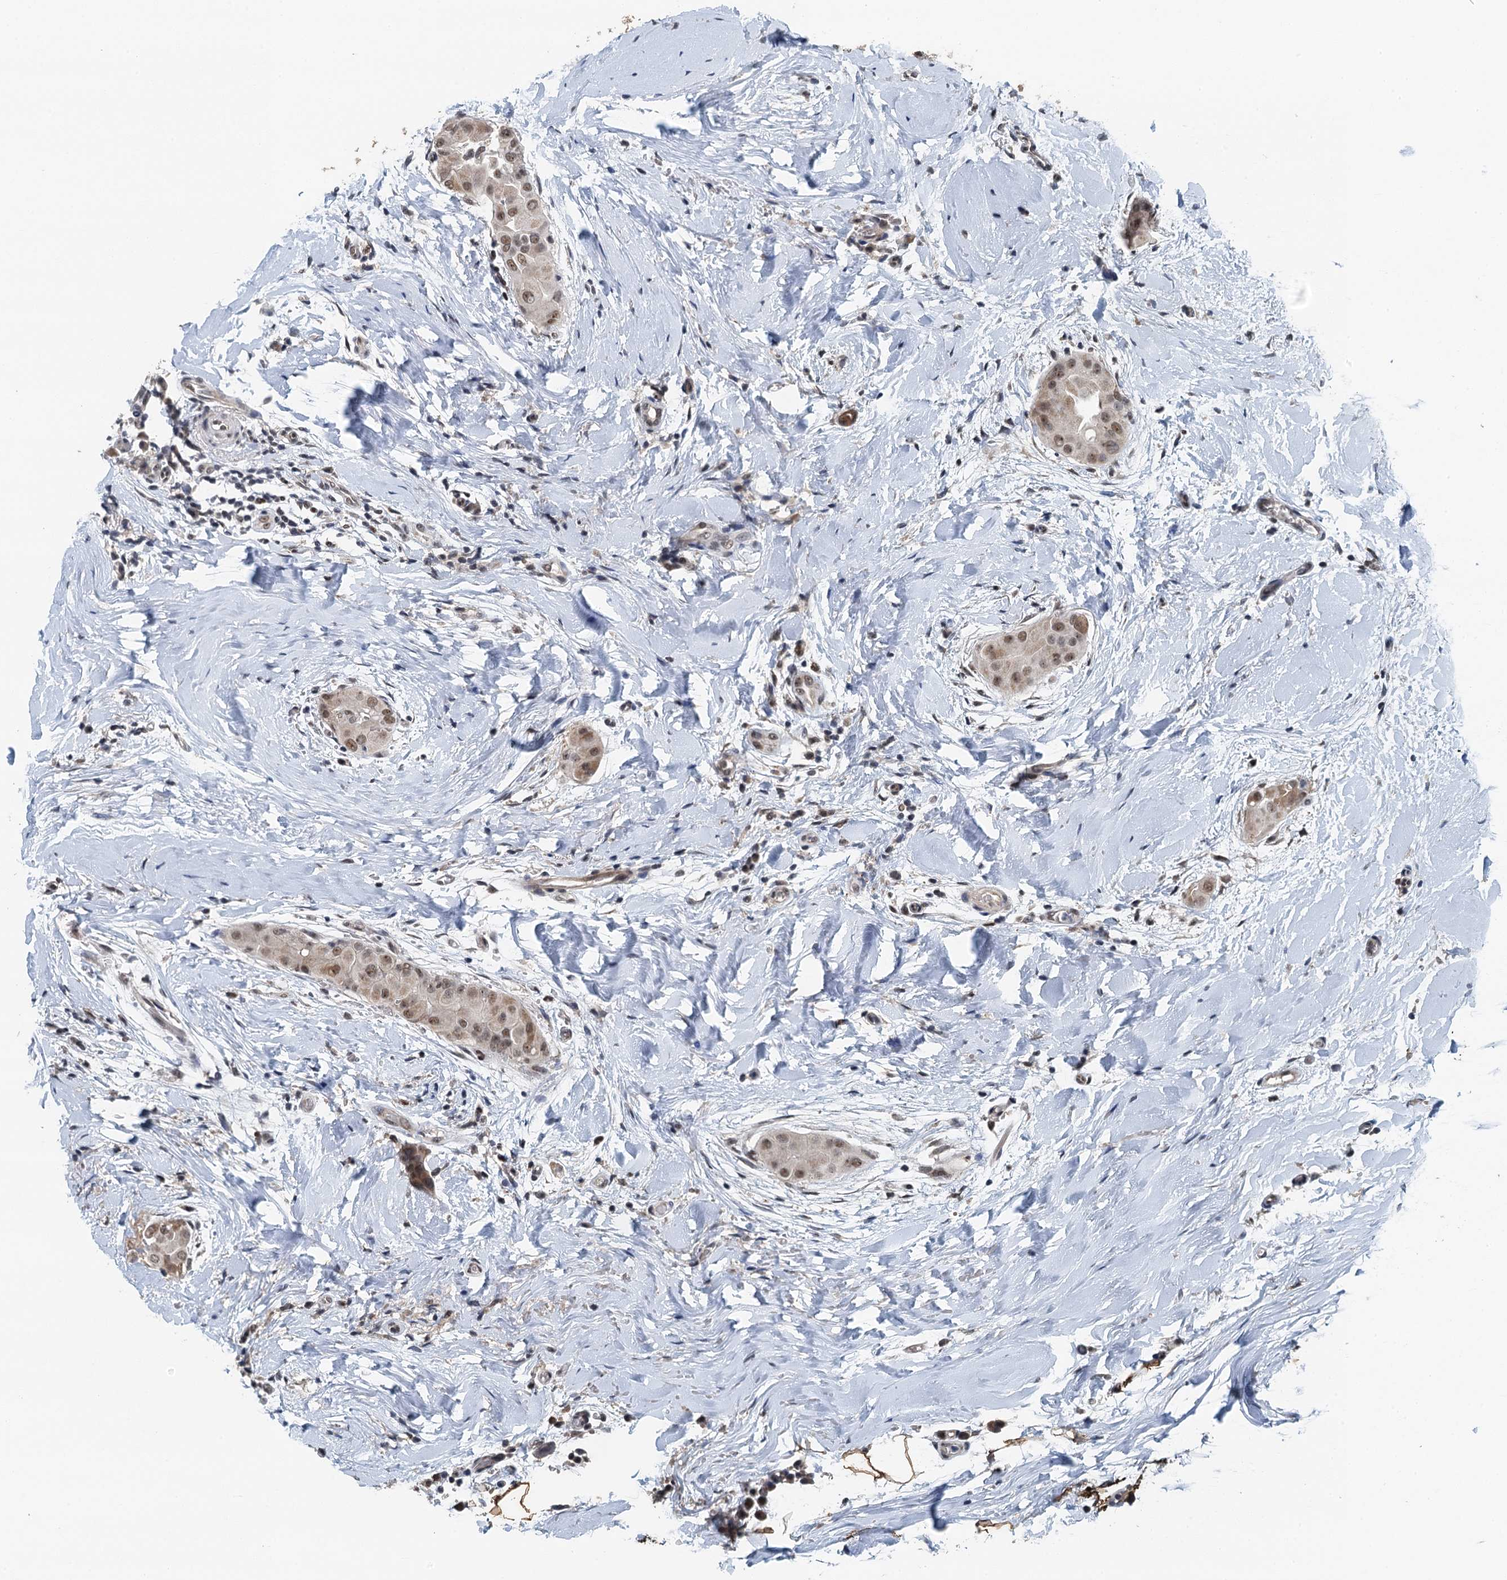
{"staining": {"intensity": "moderate", "quantity": ">75%", "location": "nuclear"}, "tissue": "thyroid cancer", "cell_type": "Tumor cells", "image_type": "cancer", "snomed": [{"axis": "morphology", "description": "Papillary adenocarcinoma, NOS"}, {"axis": "topography", "description": "Thyroid gland"}], "caption": "Thyroid cancer stained with IHC reveals moderate nuclear staining in about >75% of tumor cells.", "gene": "MTA3", "patient": {"sex": "male", "age": 33}}